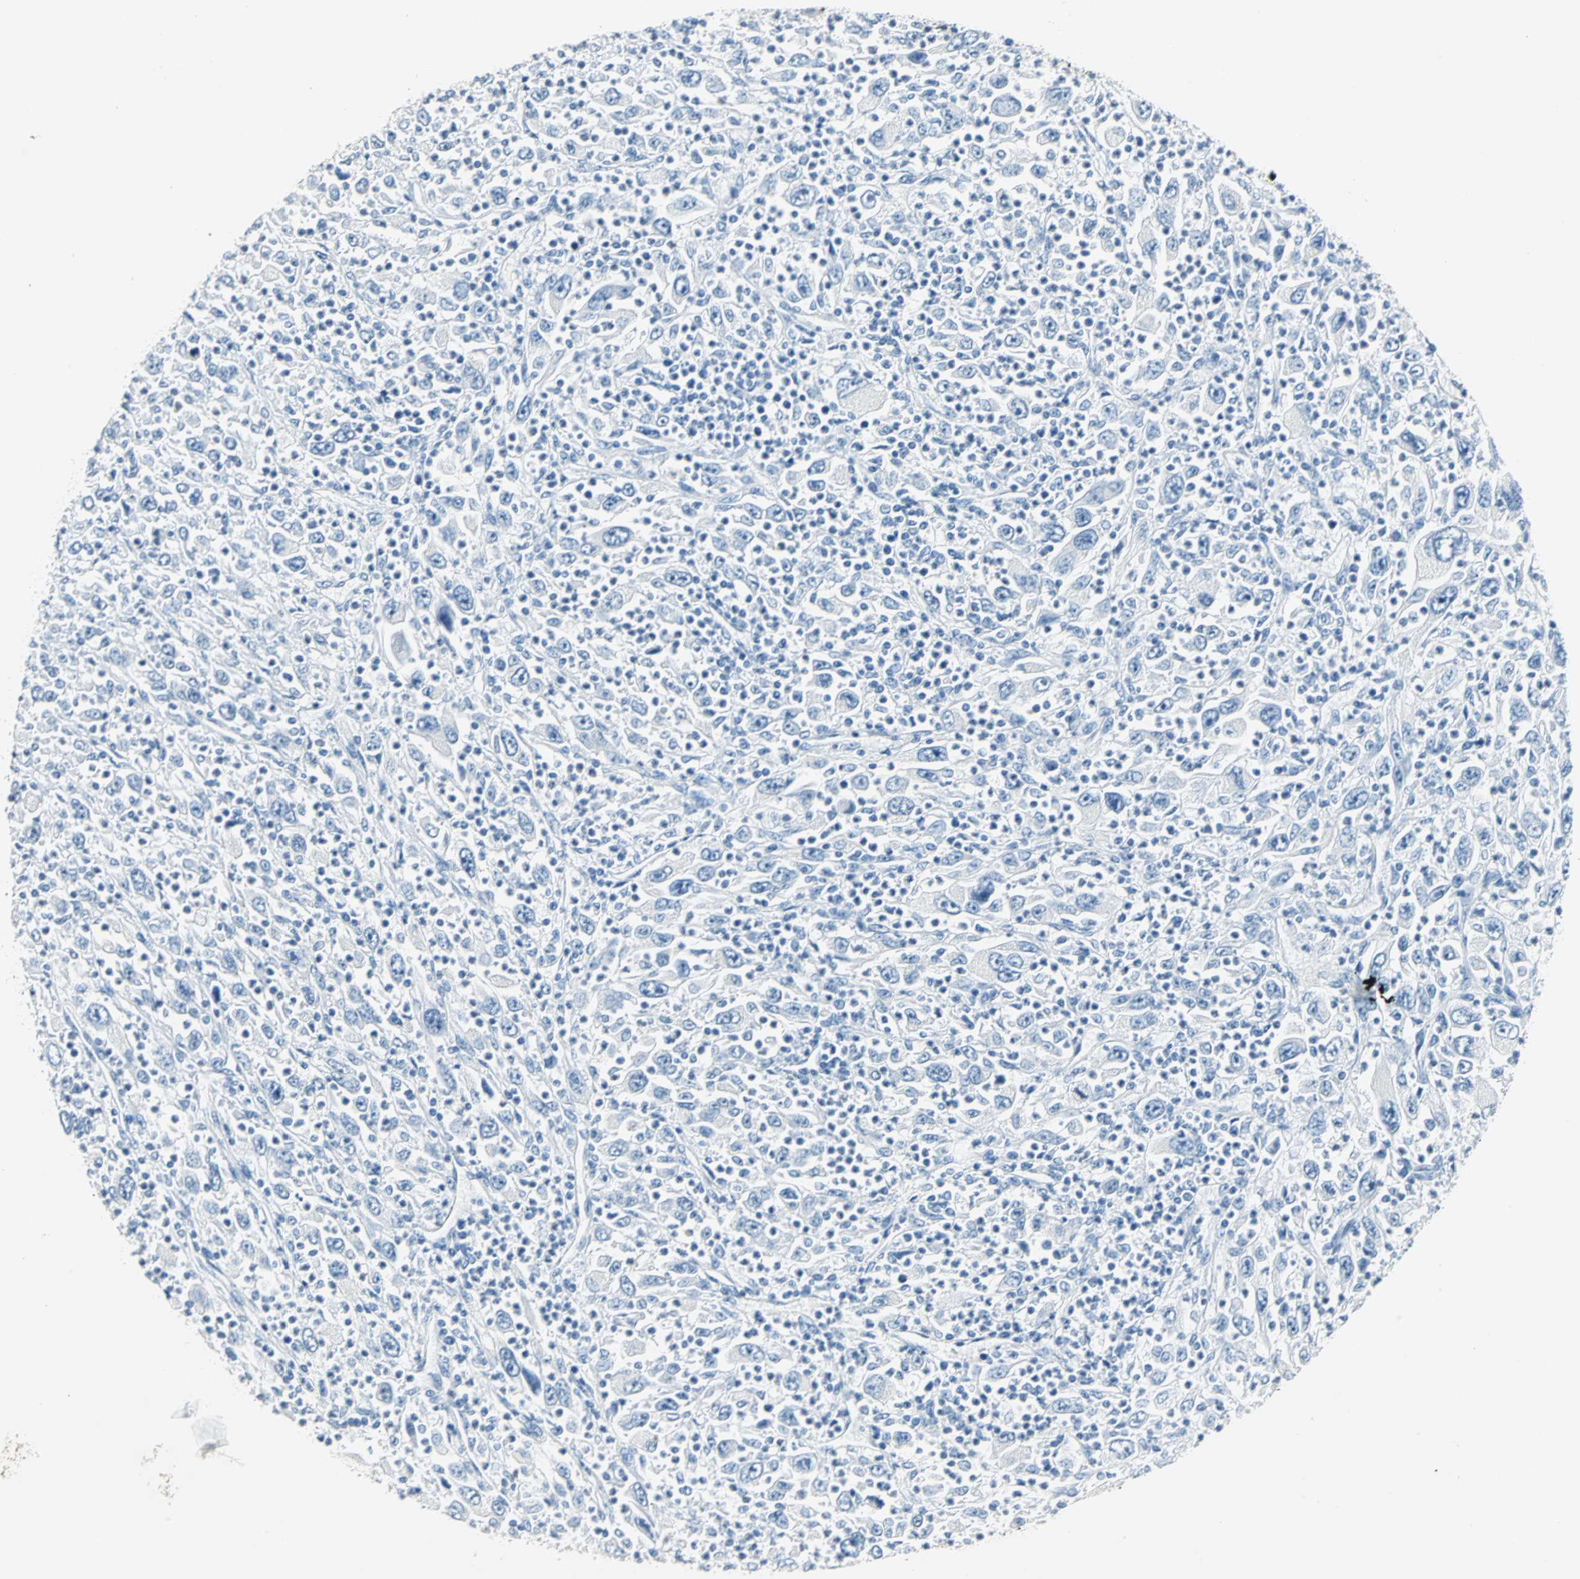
{"staining": {"intensity": "negative", "quantity": "none", "location": "none"}, "tissue": "melanoma", "cell_type": "Tumor cells", "image_type": "cancer", "snomed": [{"axis": "morphology", "description": "Malignant melanoma, Metastatic site"}, {"axis": "topography", "description": "Skin"}], "caption": "Melanoma stained for a protein using immunohistochemistry (IHC) exhibits no expression tumor cells.", "gene": "MUC7", "patient": {"sex": "female", "age": 56}}